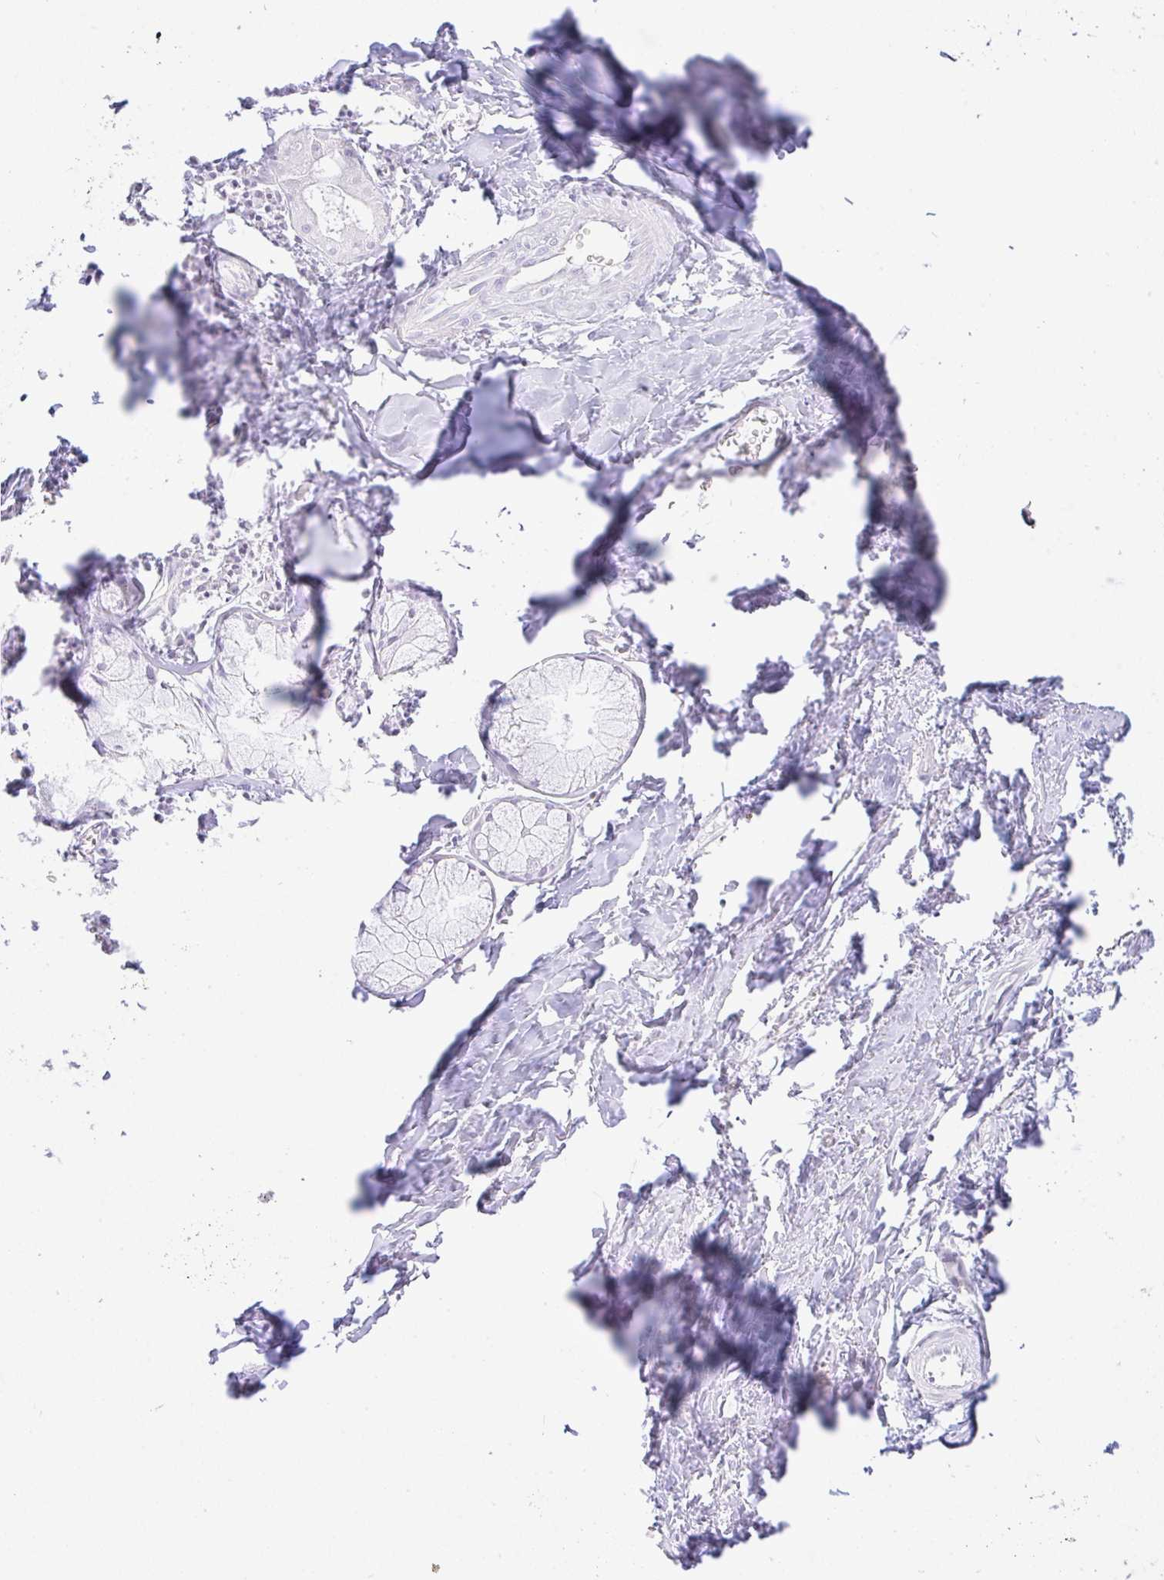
{"staining": {"intensity": "negative", "quantity": "none", "location": "none"}, "tissue": "adipose tissue", "cell_type": "Adipocytes", "image_type": "normal", "snomed": [{"axis": "morphology", "description": "Normal tissue, NOS"}, {"axis": "topography", "description": "Cartilage tissue"}], "caption": "Micrograph shows no protein positivity in adipocytes of normal adipose tissue.", "gene": "GFPT2", "patient": {"sex": "male", "age": 57}}